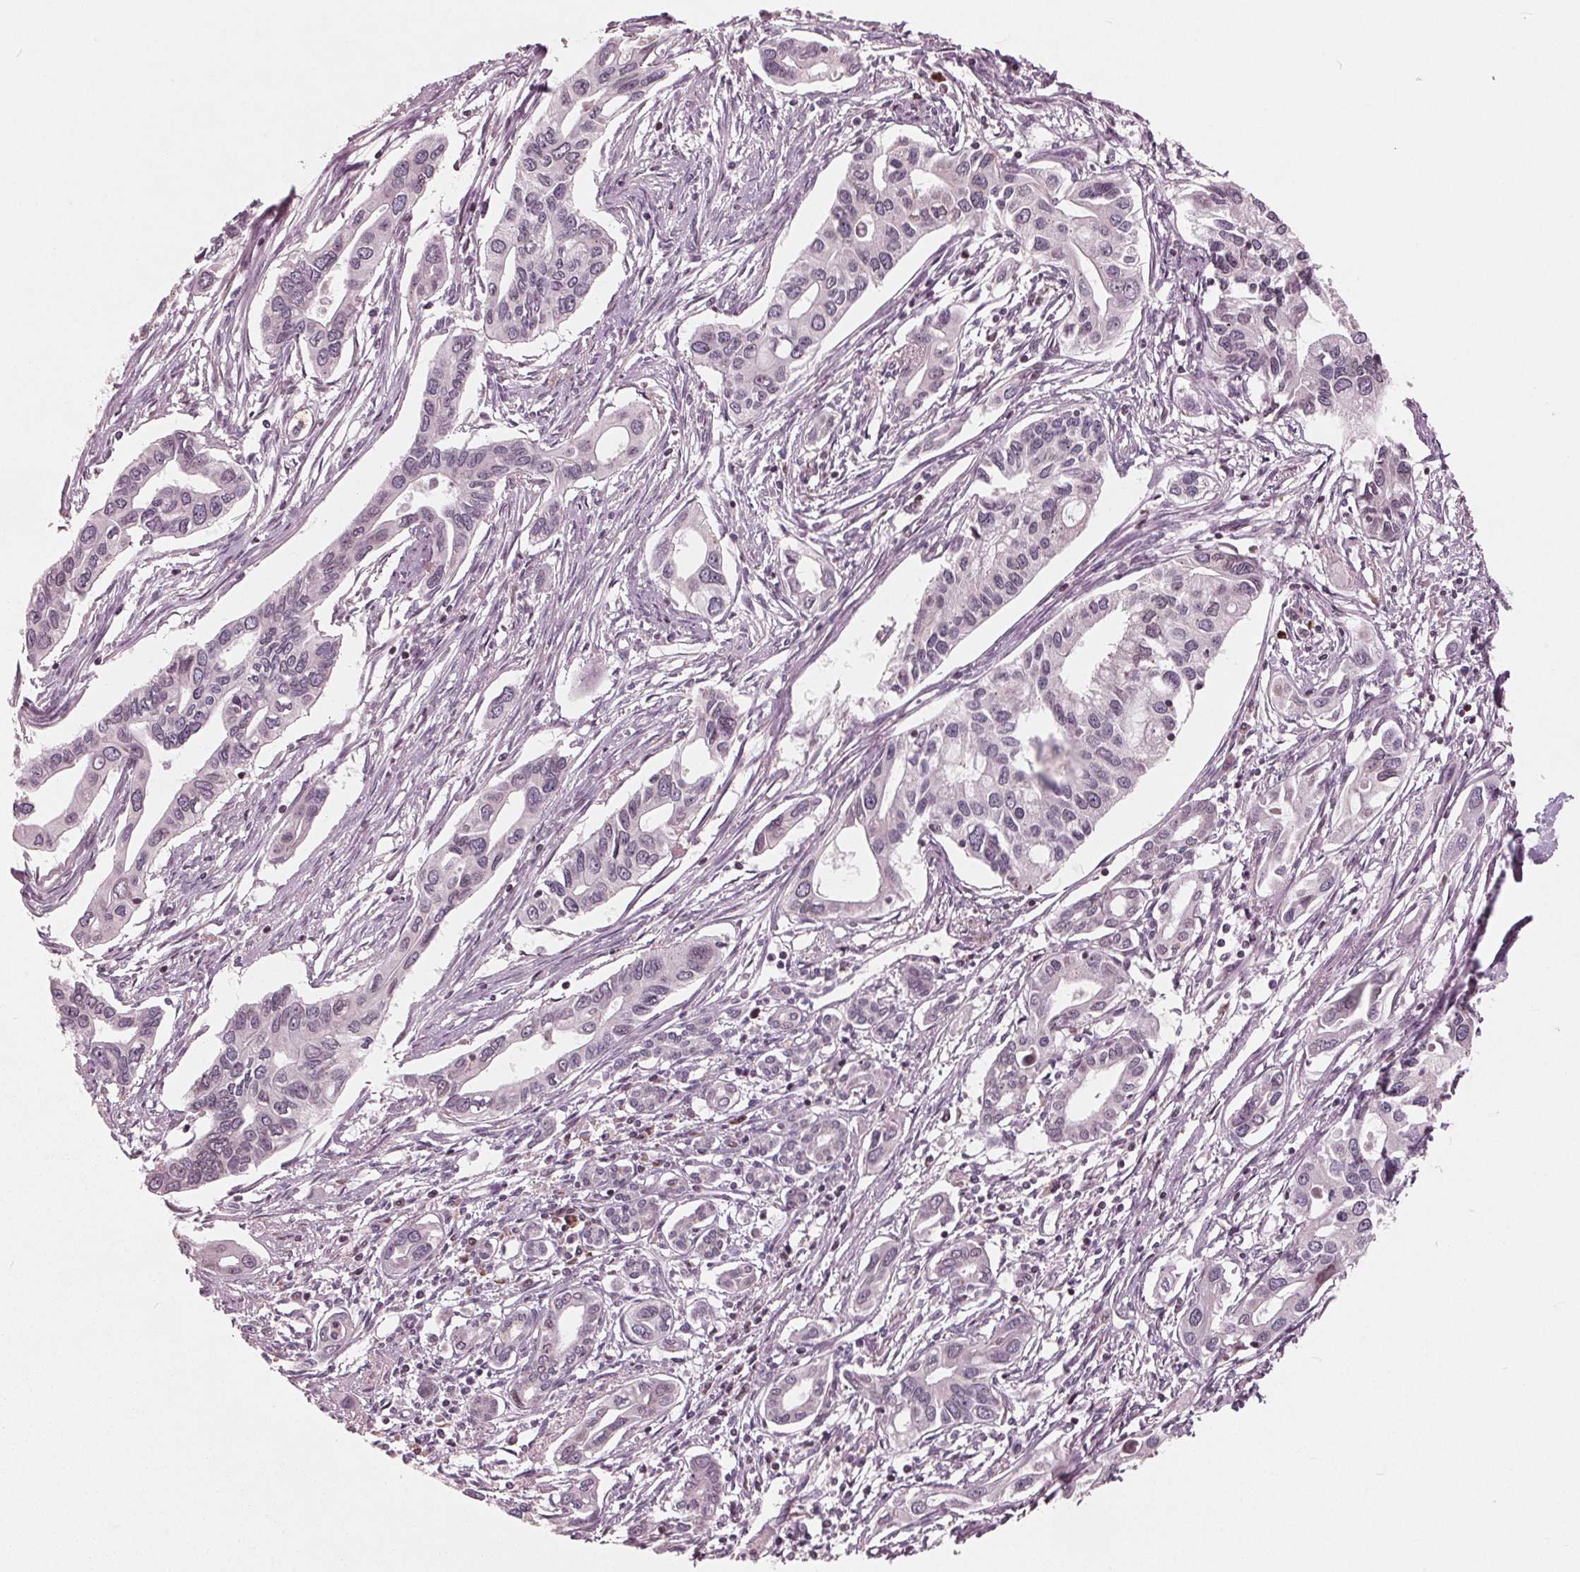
{"staining": {"intensity": "weak", "quantity": "<25%", "location": "cytoplasmic/membranous,nuclear"}, "tissue": "pancreatic cancer", "cell_type": "Tumor cells", "image_type": "cancer", "snomed": [{"axis": "morphology", "description": "Adenocarcinoma, NOS"}, {"axis": "topography", "description": "Pancreas"}], "caption": "Tumor cells are negative for brown protein staining in pancreatic cancer (adenocarcinoma).", "gene": "NUP210", "patient": {"sex": "male", "age": 60}}